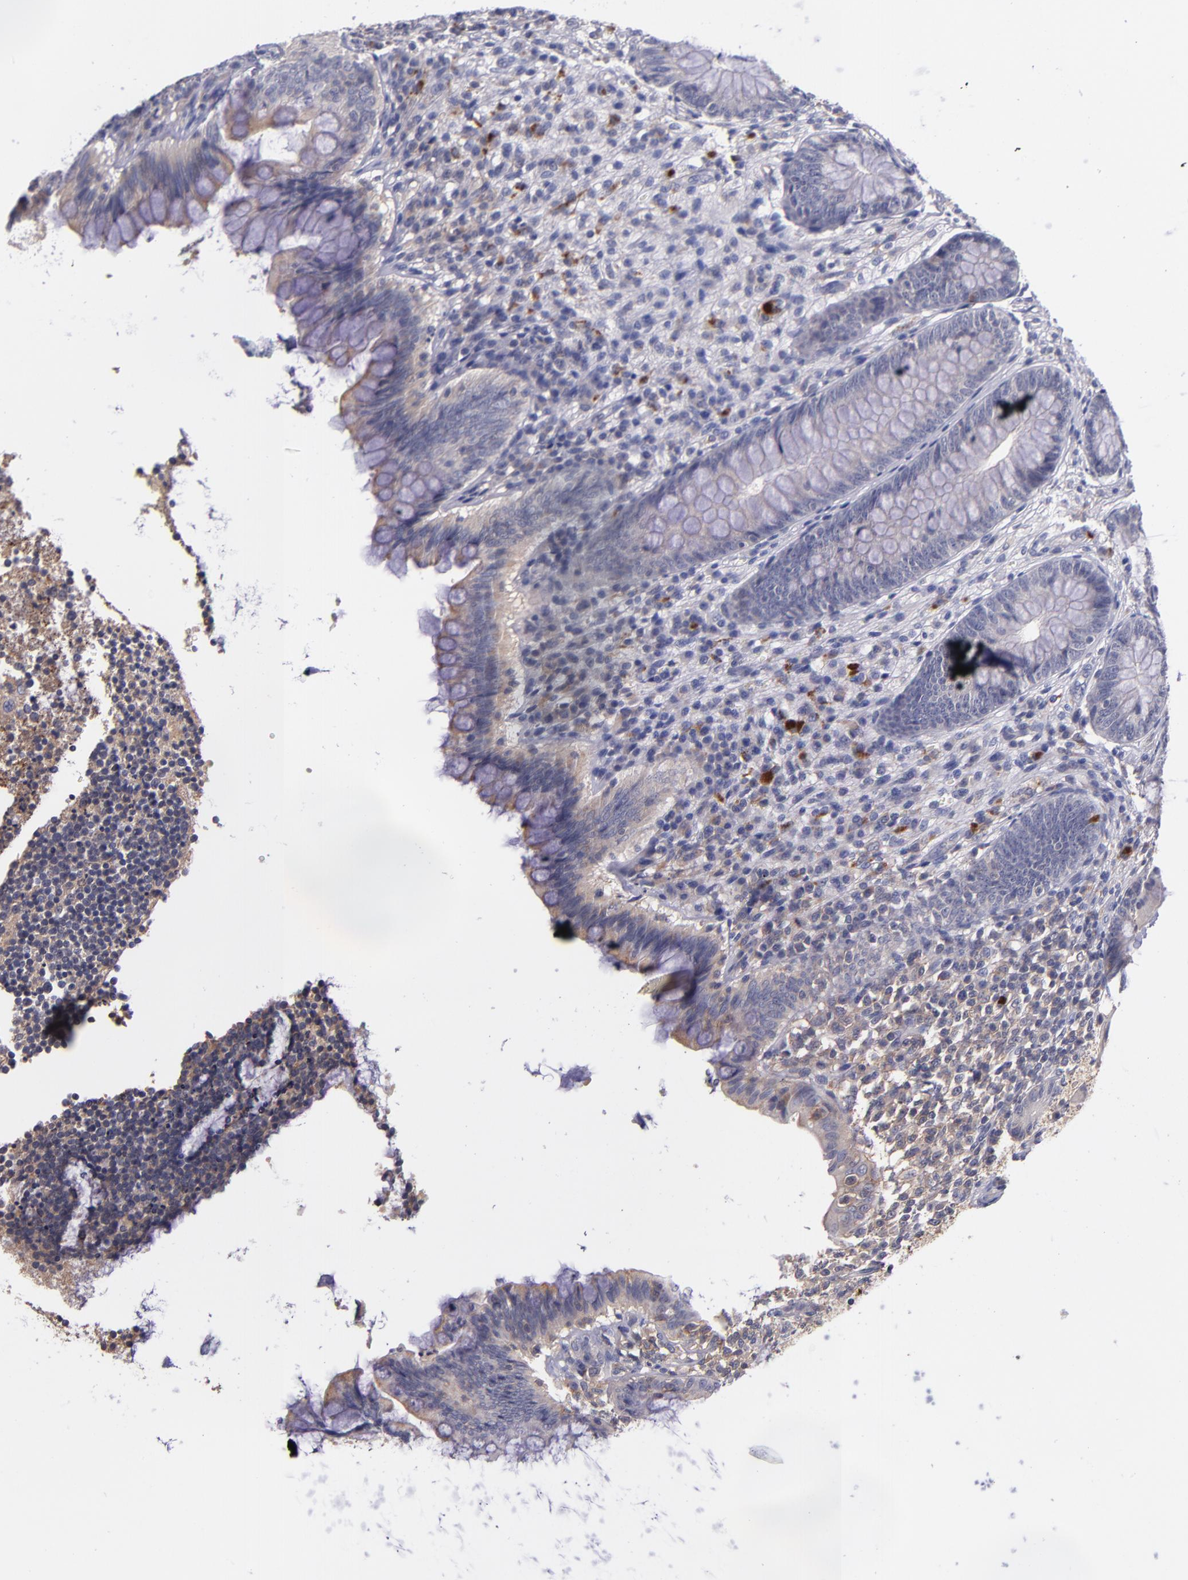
{"staining": {"intensity": "negative", "quantity": "none", "location": "none"}, "tissue": "appendix", "cell_type": "Glandular cells", "image_type": "normal", "snomed": [{"axis": "morphology", "description": "Normal tissue, NOS"}, {"axis": "topography", "description": "Appendix"}], "caption": "A high-resolution histopathology image shows immunohistochemistry staining of unremarkable appendix, which demonstrates no significant positivity in glandular cells. (Brightfield microscopy of DAB (3,3'-diaminobenzidine) immunohistochemistry at high magnification).", "gene": "RBP4", "patient": {"sex": "female", "age": 66}}